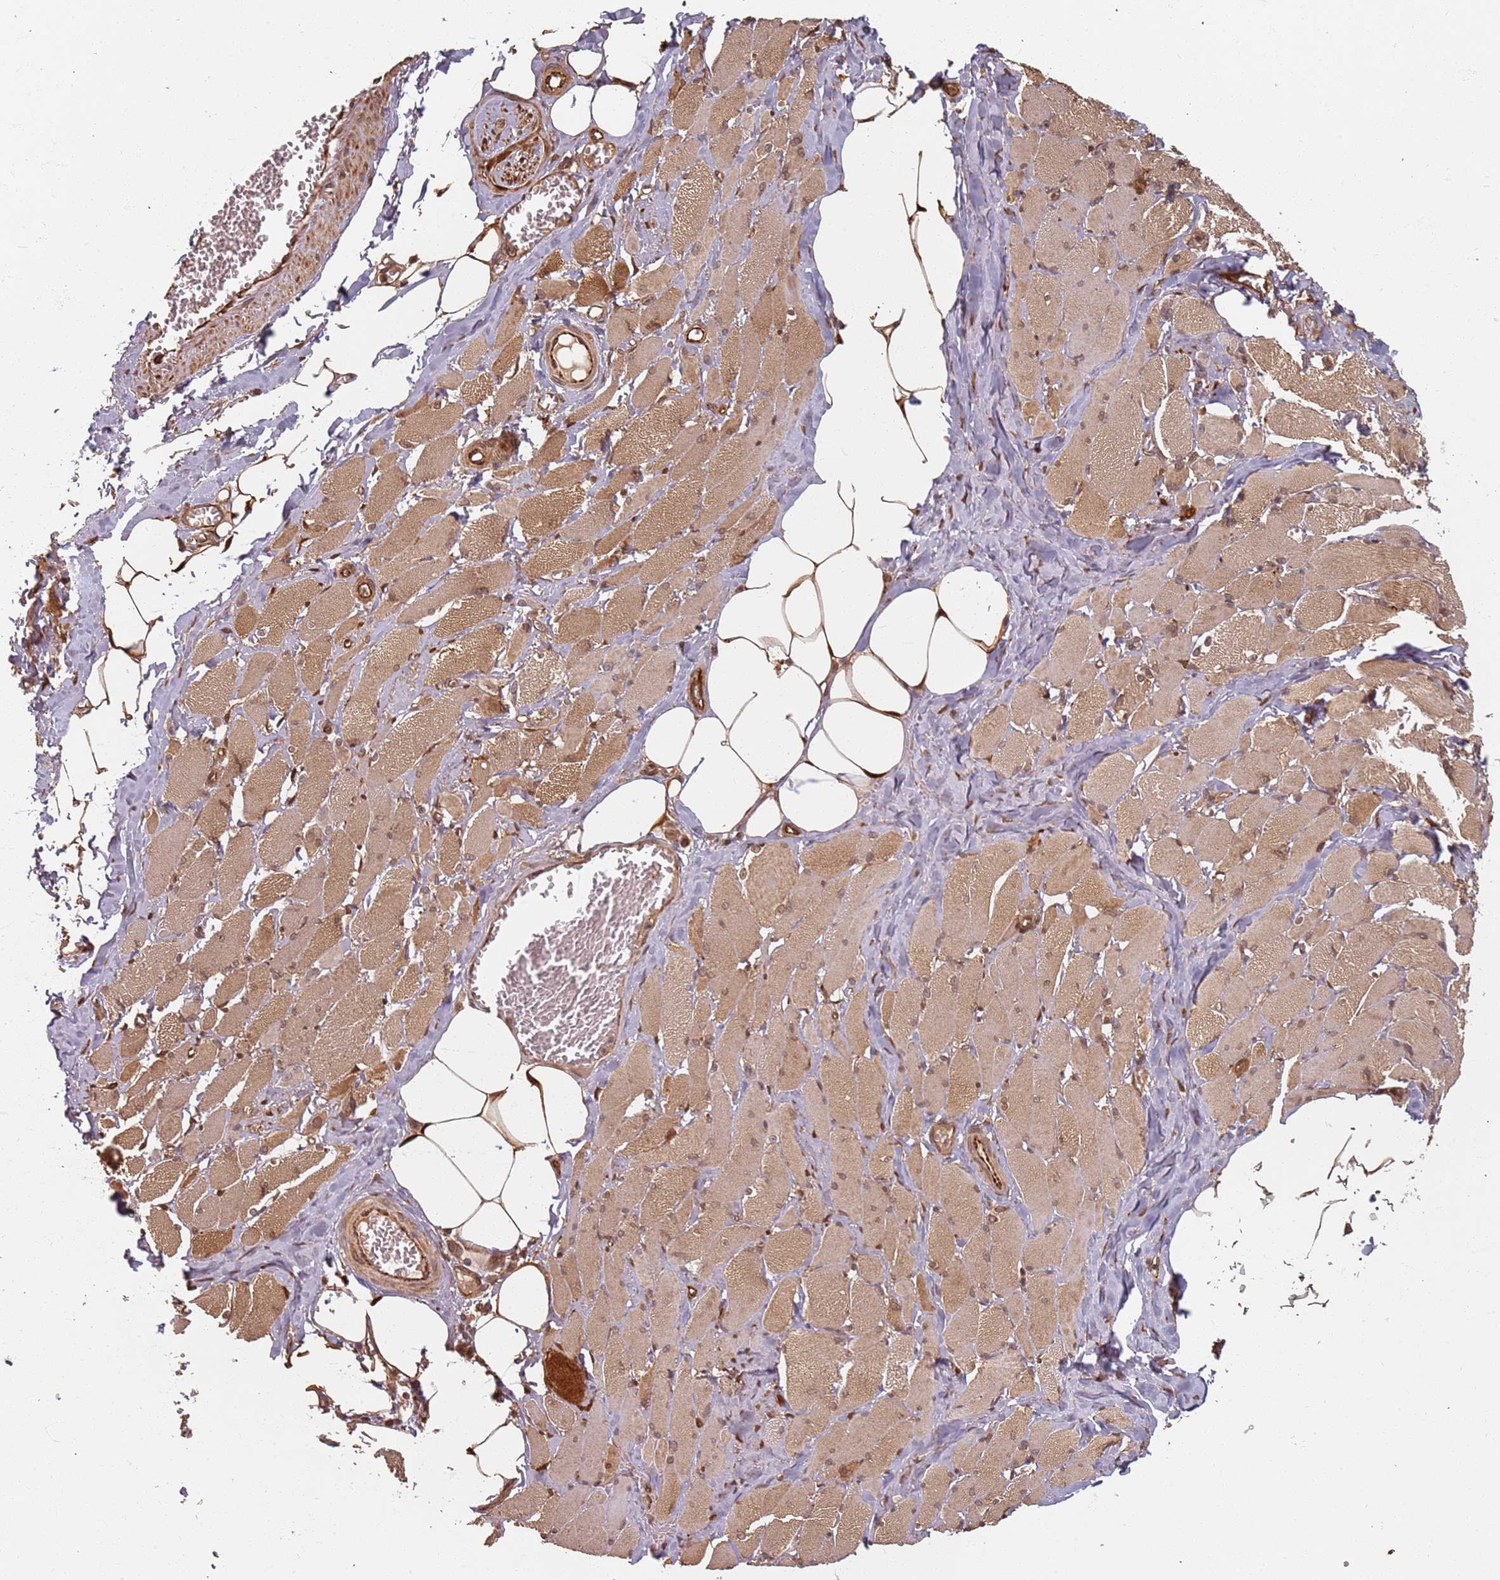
{"staining": {"intensity": "moderate", "quantity": "25%-75%", "location": "cytoplasmic/membranous,nuclear"}, "tissue": "skeletal muscle", "cell_type": "Myocytes", "image_type": "normal", "snomed": [{"axis": "morphology", "description": "Normal tissue, NOS"}, {"axis": "morphology", "description": "Basal cell carcinoma"}, {"axis": "topography", "description": "Skeletal muscle"}], "caption": "DAB (3,3'-diaminobenzidine) immunohistochemical staining of normal human skeletal muscle demonstrates moderate cytoplasmic/membranous,nuclear protein staining in approximately 25%-75% of myocytes. (DAB (3,3'-diaminobenzidine) IHC with brightfield microscopy, high magnification).", "gene": "SDCCAG8", "patient": {"sex": "female", "age": 64}}